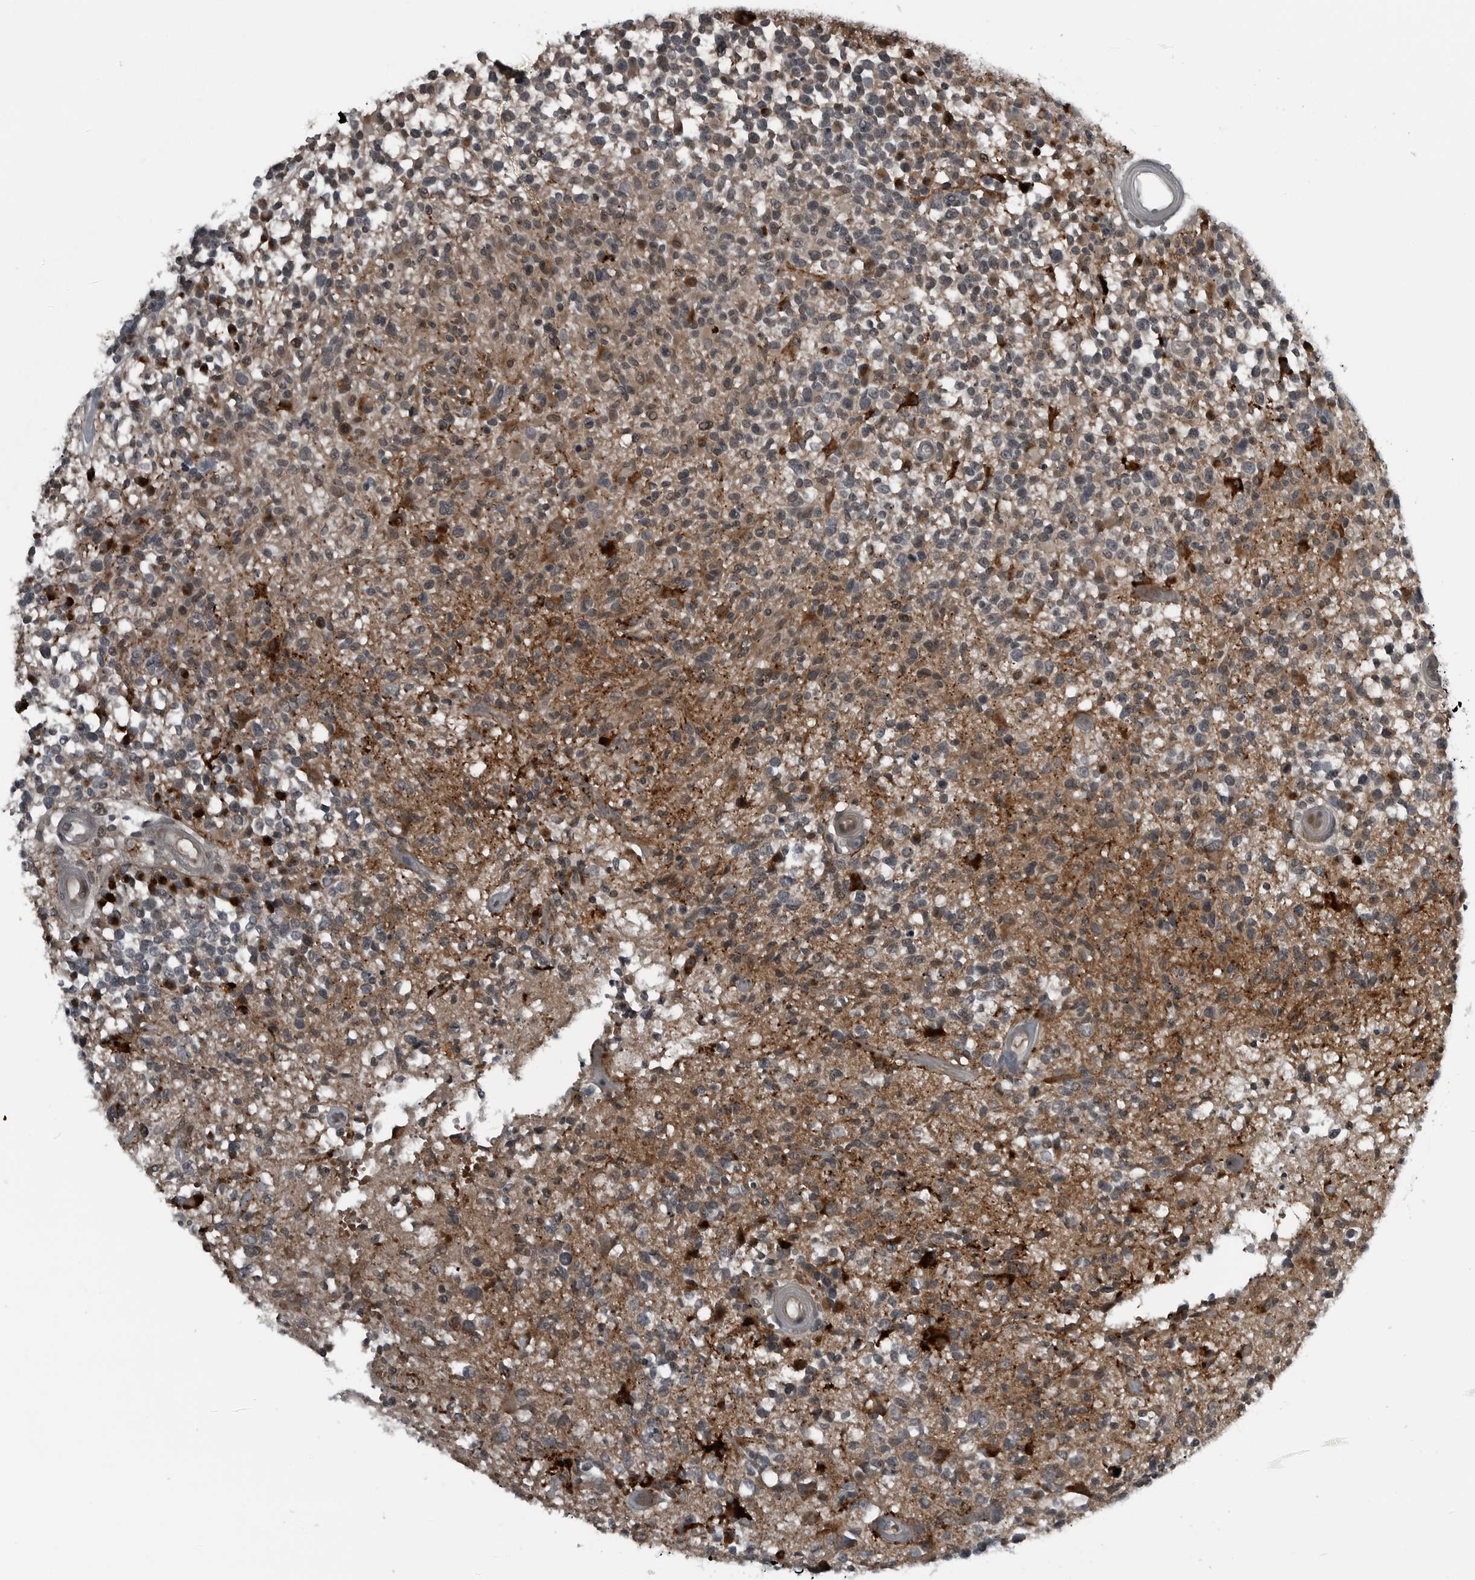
{"staining": {"intensity": "moderate", "quantity": "<25%", "location": "cytoplasmic/membranous"}, "tissue": "glioma", "cell_type": "Tumor cells", "image_type": "cancer", "snomed": [{"axis": "morphology", "description": "Glioma, malignant, High grade"}, {"axis": "morphology", "description": "Glioblastoma, NOS"}, {"axis": "topography", "description": "Brain"}], "caption": "Brown immunohistochemical staining in human glioma reveals moderate cytoplasmic/membranous positivity in about <25% of tumor cells.", "gene": "GAK", "patient": {"sex": "male", "age": 60}}